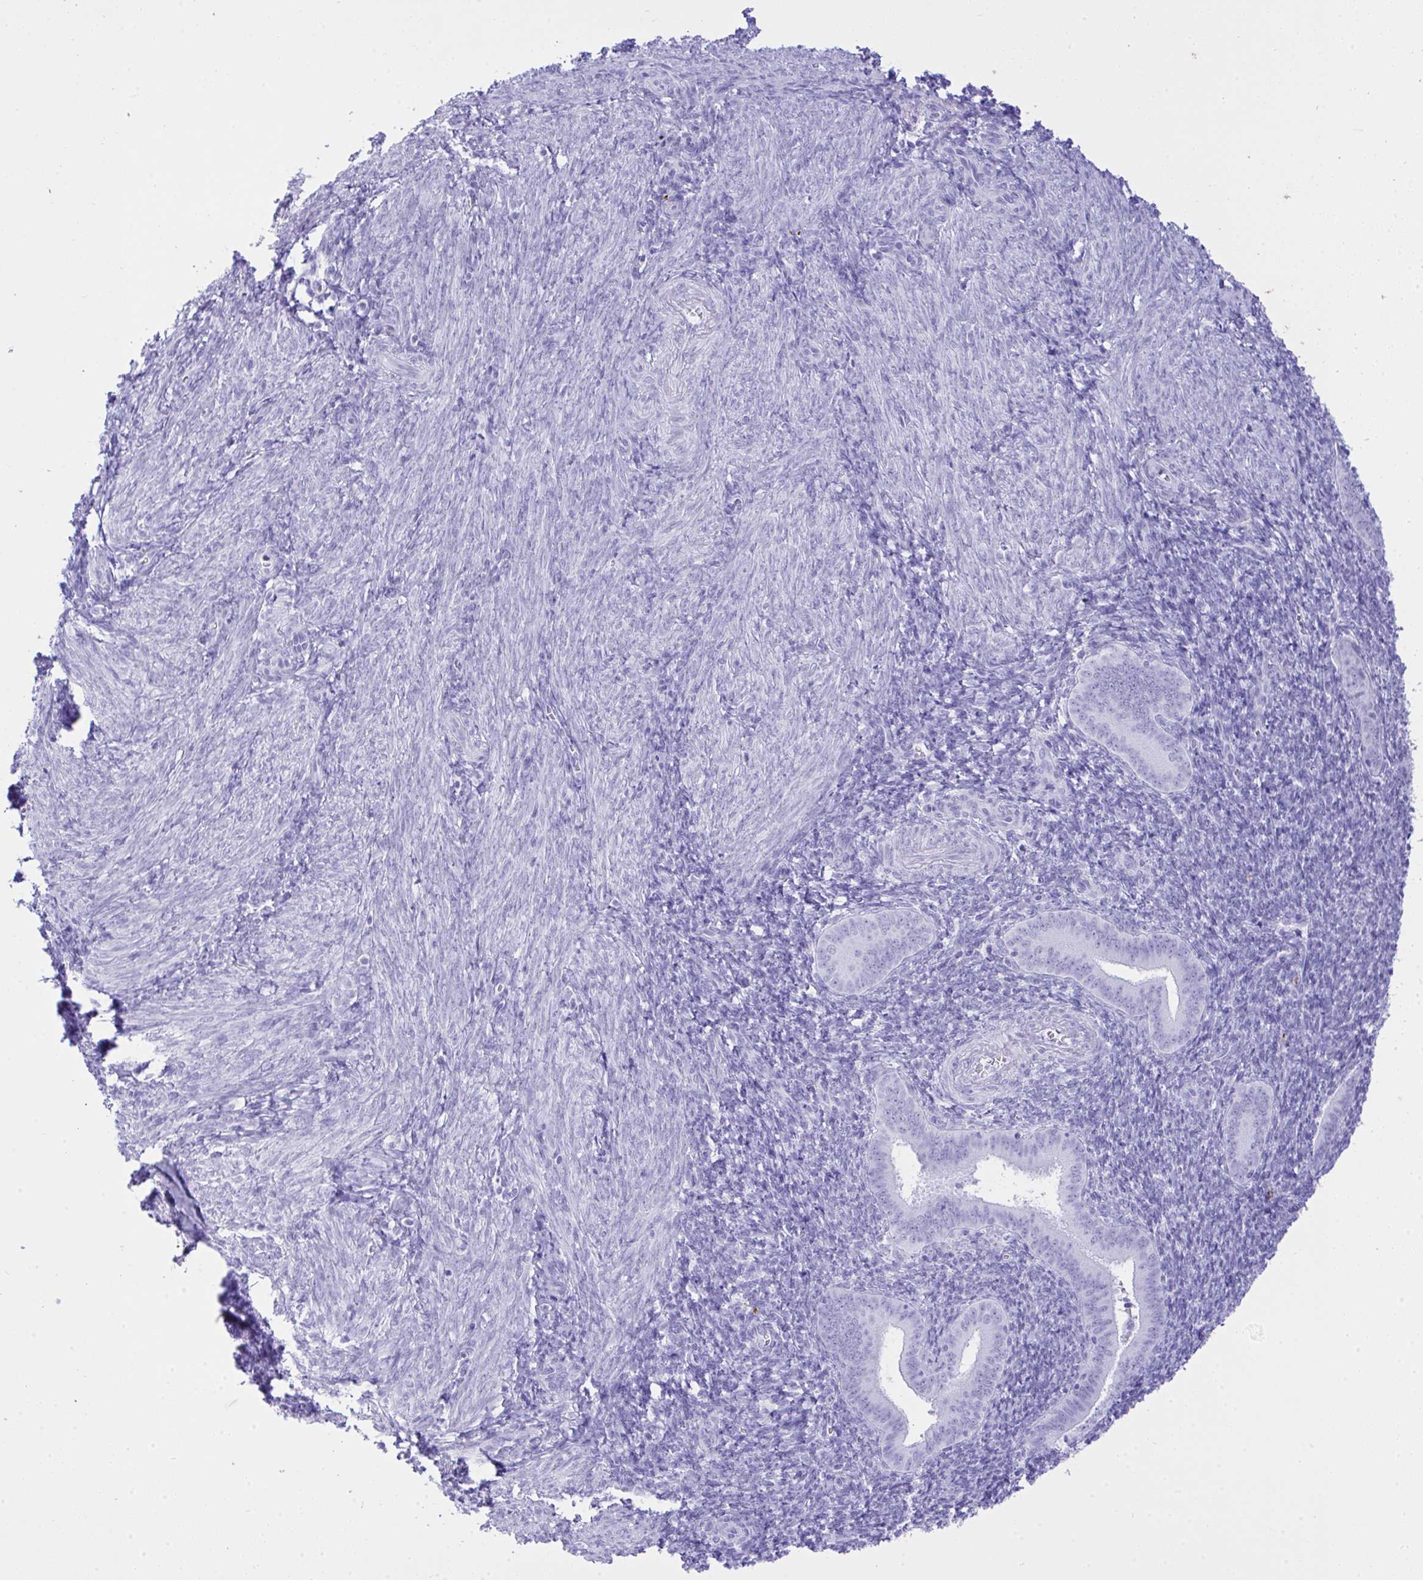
{"staining": {"intensity": "negative", "quantity": "none", "location": "none"}, "tissue": "endometrium", "cell_type": "Cells in endometrial stroma", "image_type": "normal", "snomed": [{"axis": "morphology", "description": "Normal tissue, NOS"}, {"axis": "topography", "description": "Endometrium"}], "caption": "Immunohistochemistry (IHC) of unremarkable human endometrium exhibits no expression in cells in endometrial stroma.", "gene": "AKR1D1", "patient": {"sex": "female", "age": 25}}